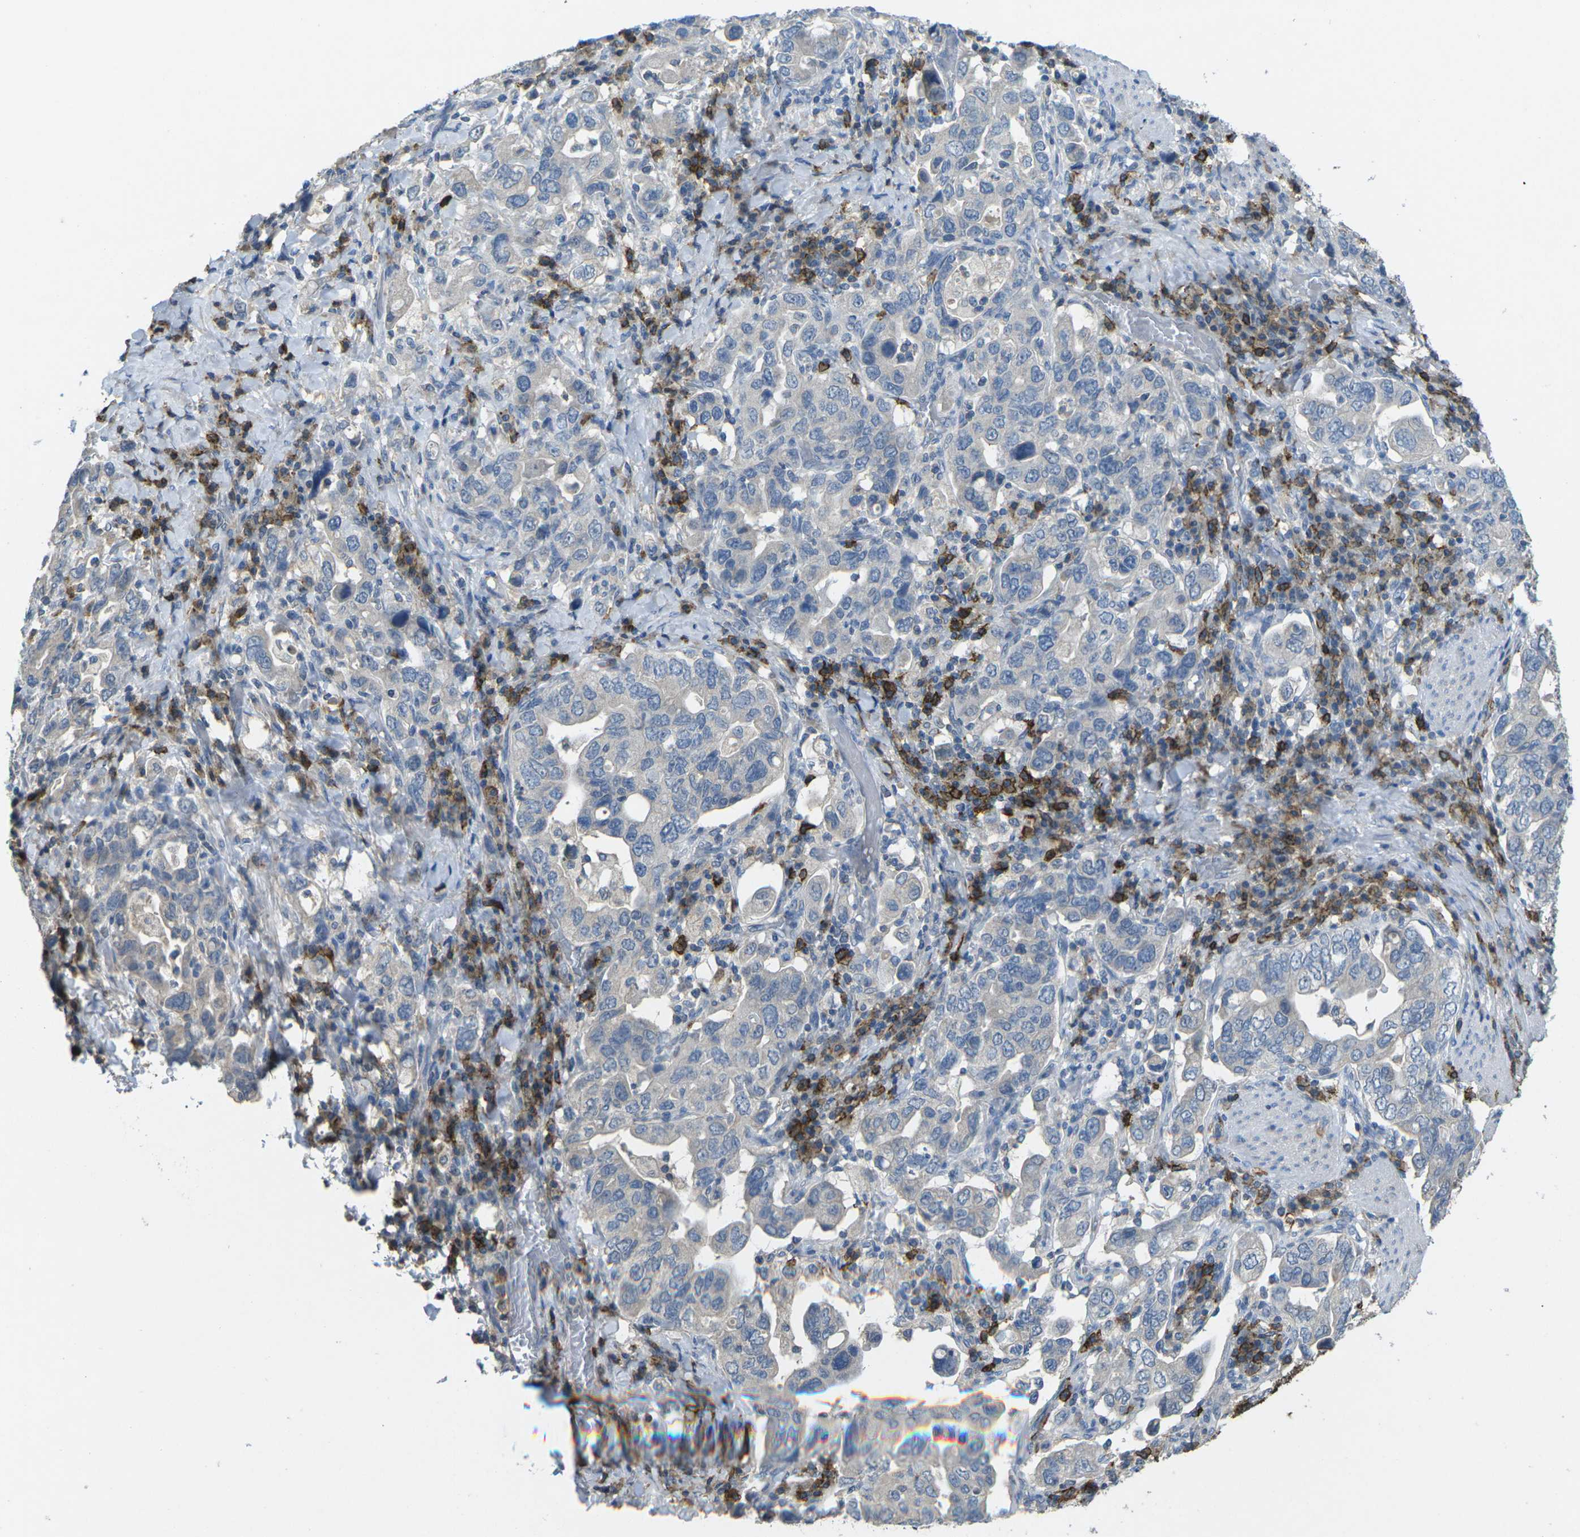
{"staining": {"intensity": "negative", "quantity": "none", "location": "none"}, "tissue": "stomach cancer", "cell_type": "Tumor cells", "image_type": "cancer", "snomed": [{"axis": "morphology", "description": "Adenocarcinoma, NOS"}, {"axis": "topography", "description": "Stomach, upper"}], "caption": "A high-resolution photomicrograph shows immunohistochemistry (IHC) staining of adenocarcinoma (stomach), which shows no significant positivity in tumor cells.", "gene": "CD19", "patient": {"sex": "male", "age": 62}}